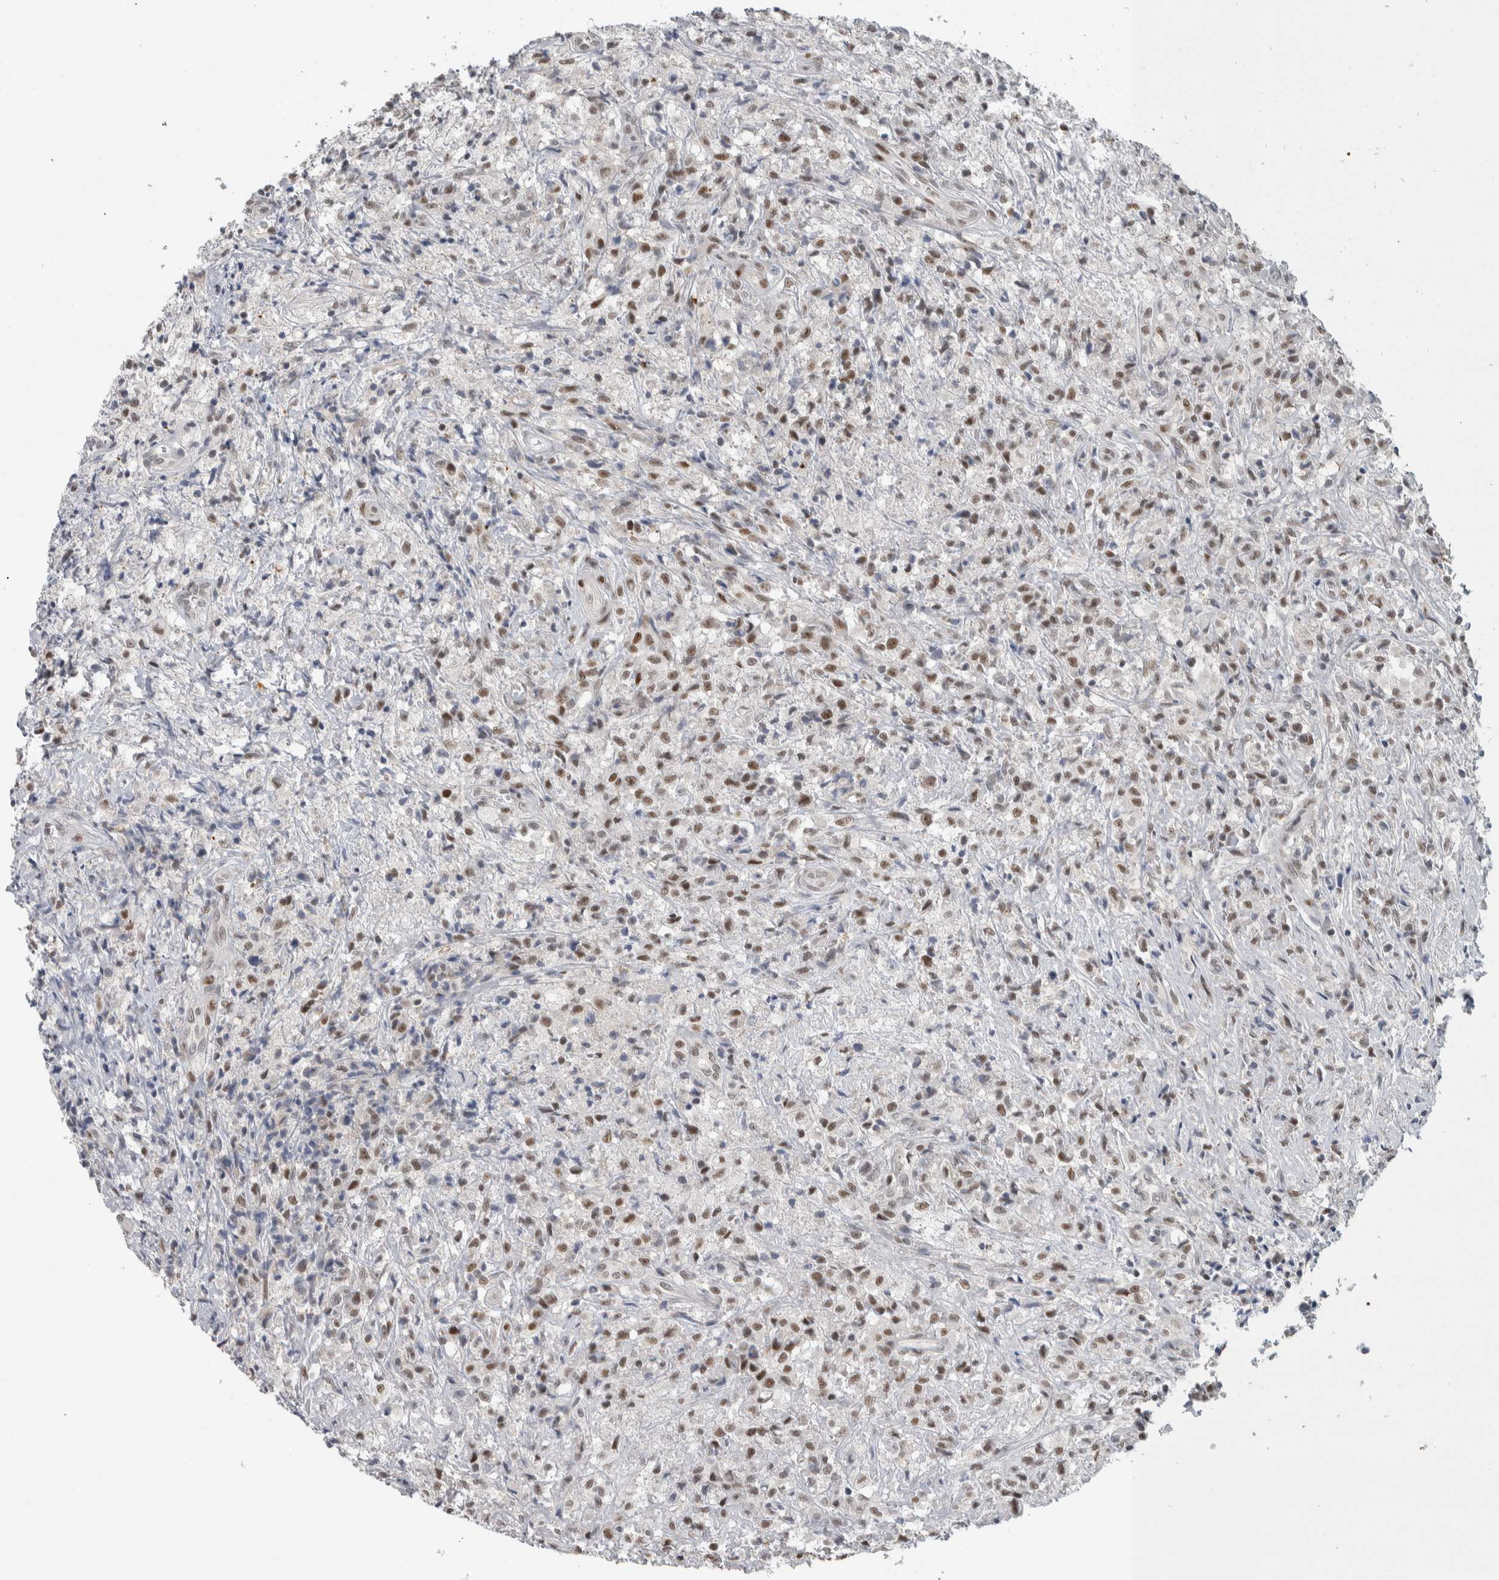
{"staining": {"intensity": "moderate", "quantity": "25%-75%", "location": "nuclear"}, "tissue": "testis cancer", "cell_type": "Tumor cells", "image_type": "cancer", "snomed": [{"axis": "morphology", "description": "Carcinoma, Embryonal, NOS"}, {"axis": "topography", "description": "Testis"}], "caption": "Tumor cells show medium levels of moderate nuclear staining in approximately 25%-75% of cells in human testis cancer. (DAB (3,3'-diaminobenzidine) = brown stain, brightfield microscopy at high magnification).", "gene": "HEXIM2", "patient": {"sex": "male", "age": 2}}